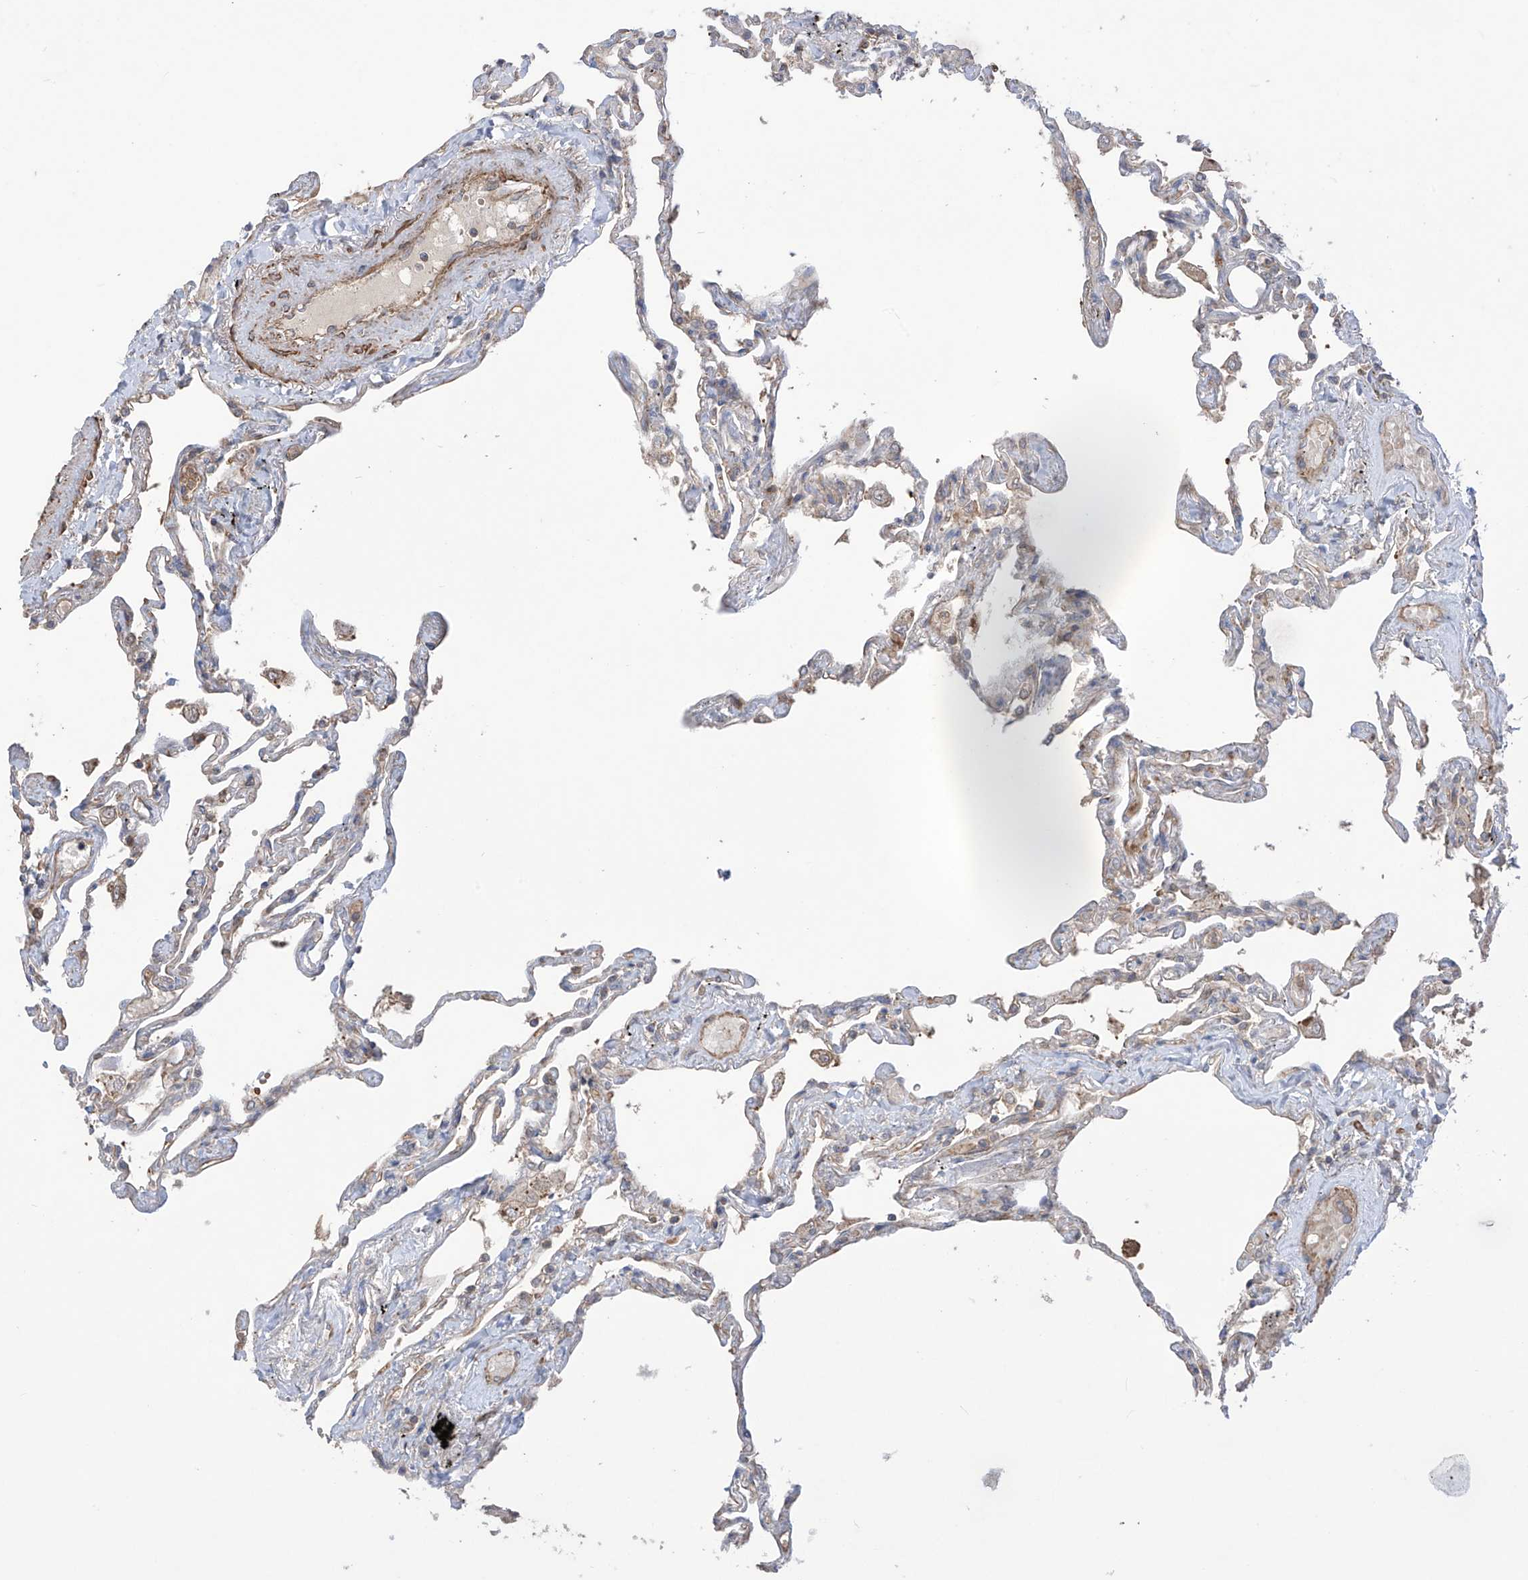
{"staining": {"intensity": "weak", "quantity": "<25%", "location": "cytoplasmic/membranous"}, "tissue": "lung", "cell_type": "Alveolar cells", "image_type": "normal", "snomed": [{"axis": "morphology", "description": "Normal tissue, NOS"}, {"axis": "topography", "description": "Lung"}], "caption": "Alveolar cells are negative for brown protein staining in normal lung.", "gene": "TRMU", "patient": {"sex": "female", "age": 67}}